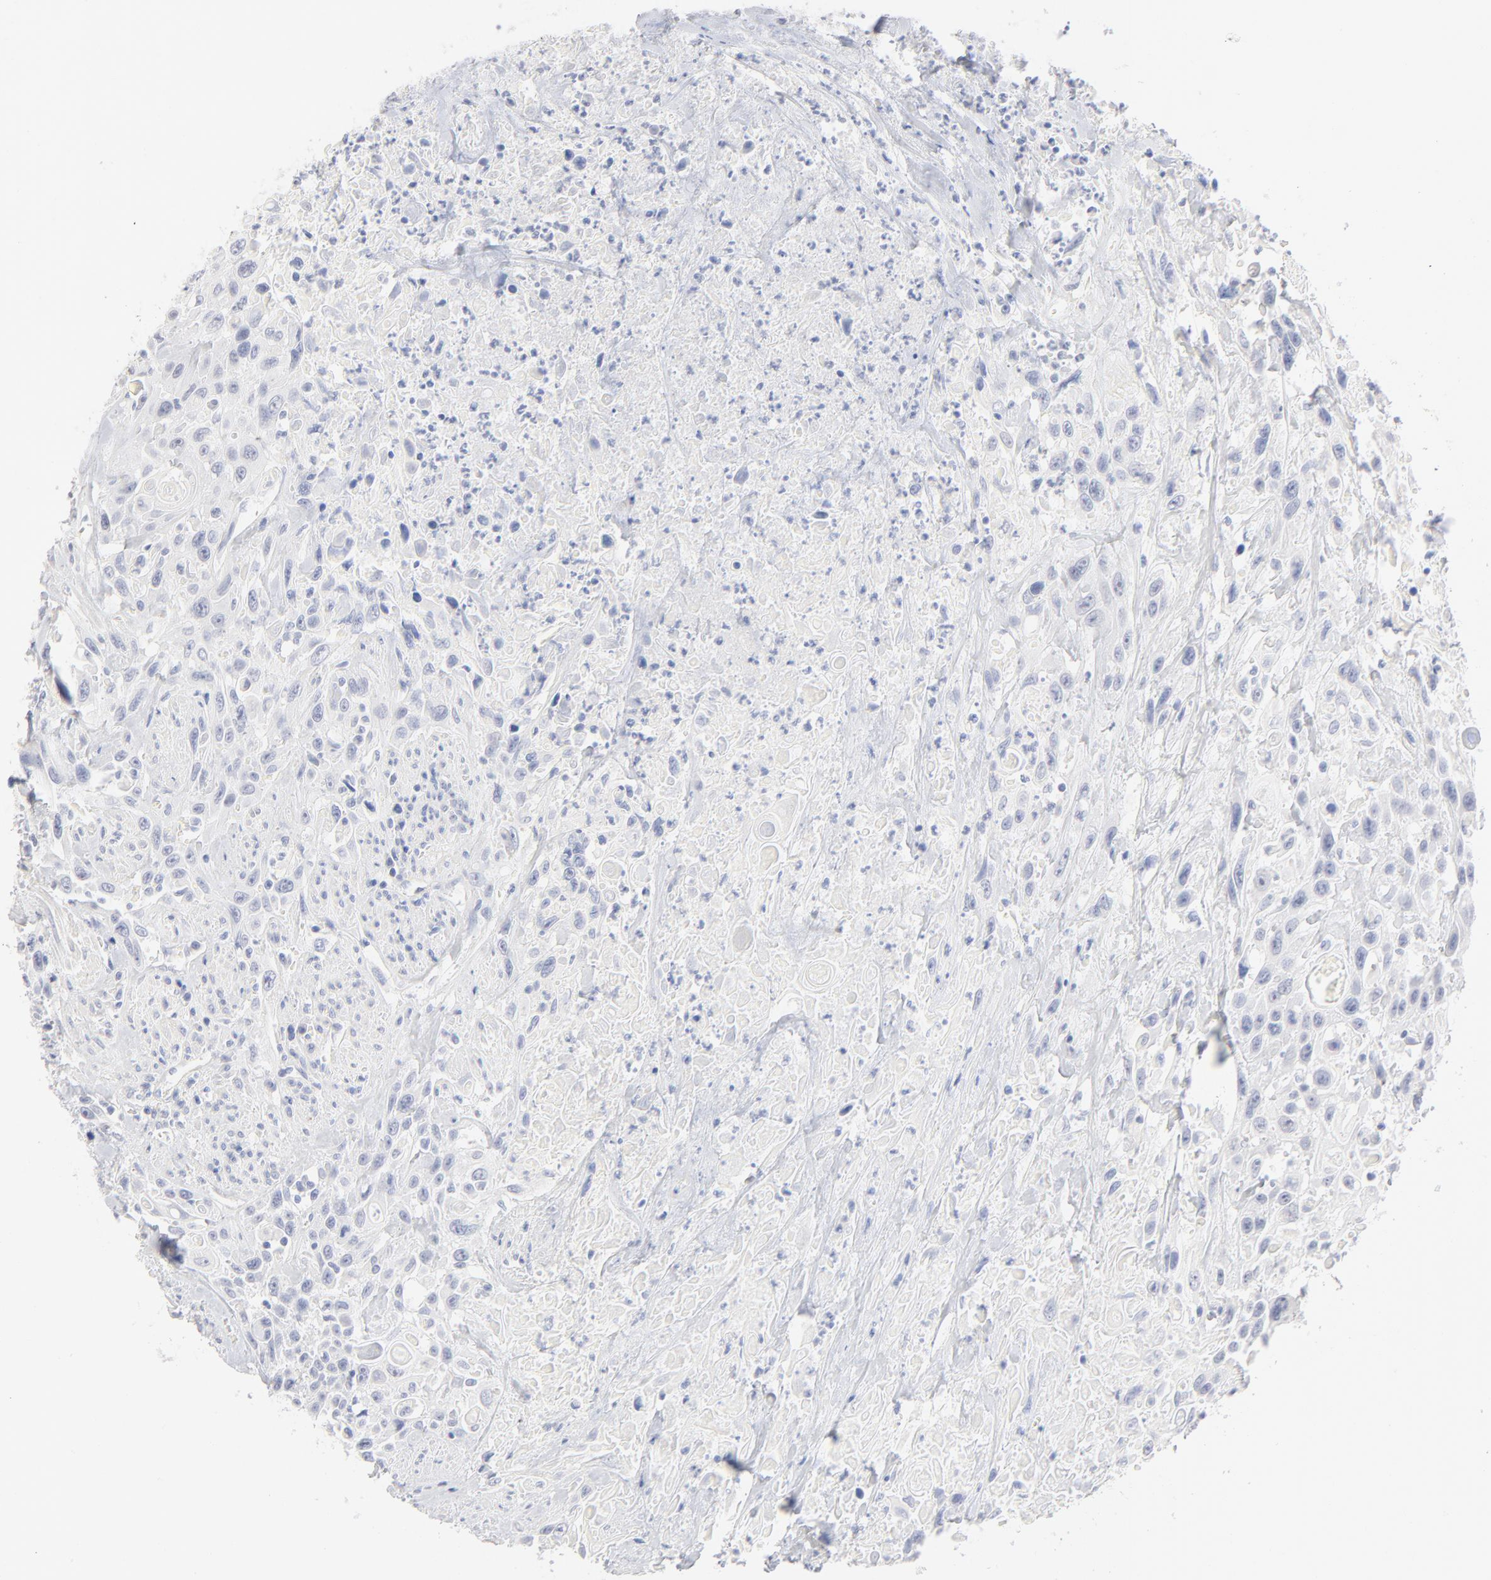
{"staining": {"intensity": "negative", "quantity": "none", "location": "none"}, "tissue": "urothelial cancer", "cell_type": "Tumor cells", "image_type": "cancer", "snomed": [{"axis": "morphology", "description": "Urothelial carcinoma, High grade"}, {"axis": "topography", "description": "Urinary bladder"}], "caption": "A high-resolution image shows immunohistochemistry (IHC) staining of urothelial carcinoma (high-grade), which reveals no significant positivity in tumor cells. Brightfield microscopy of immunohistochemistry stained with DAB (brown) and hematoxylin (blue), captured at high magnification.", "gene": "ONECUT1", "patient": {"sex": "female", "age": 84}}